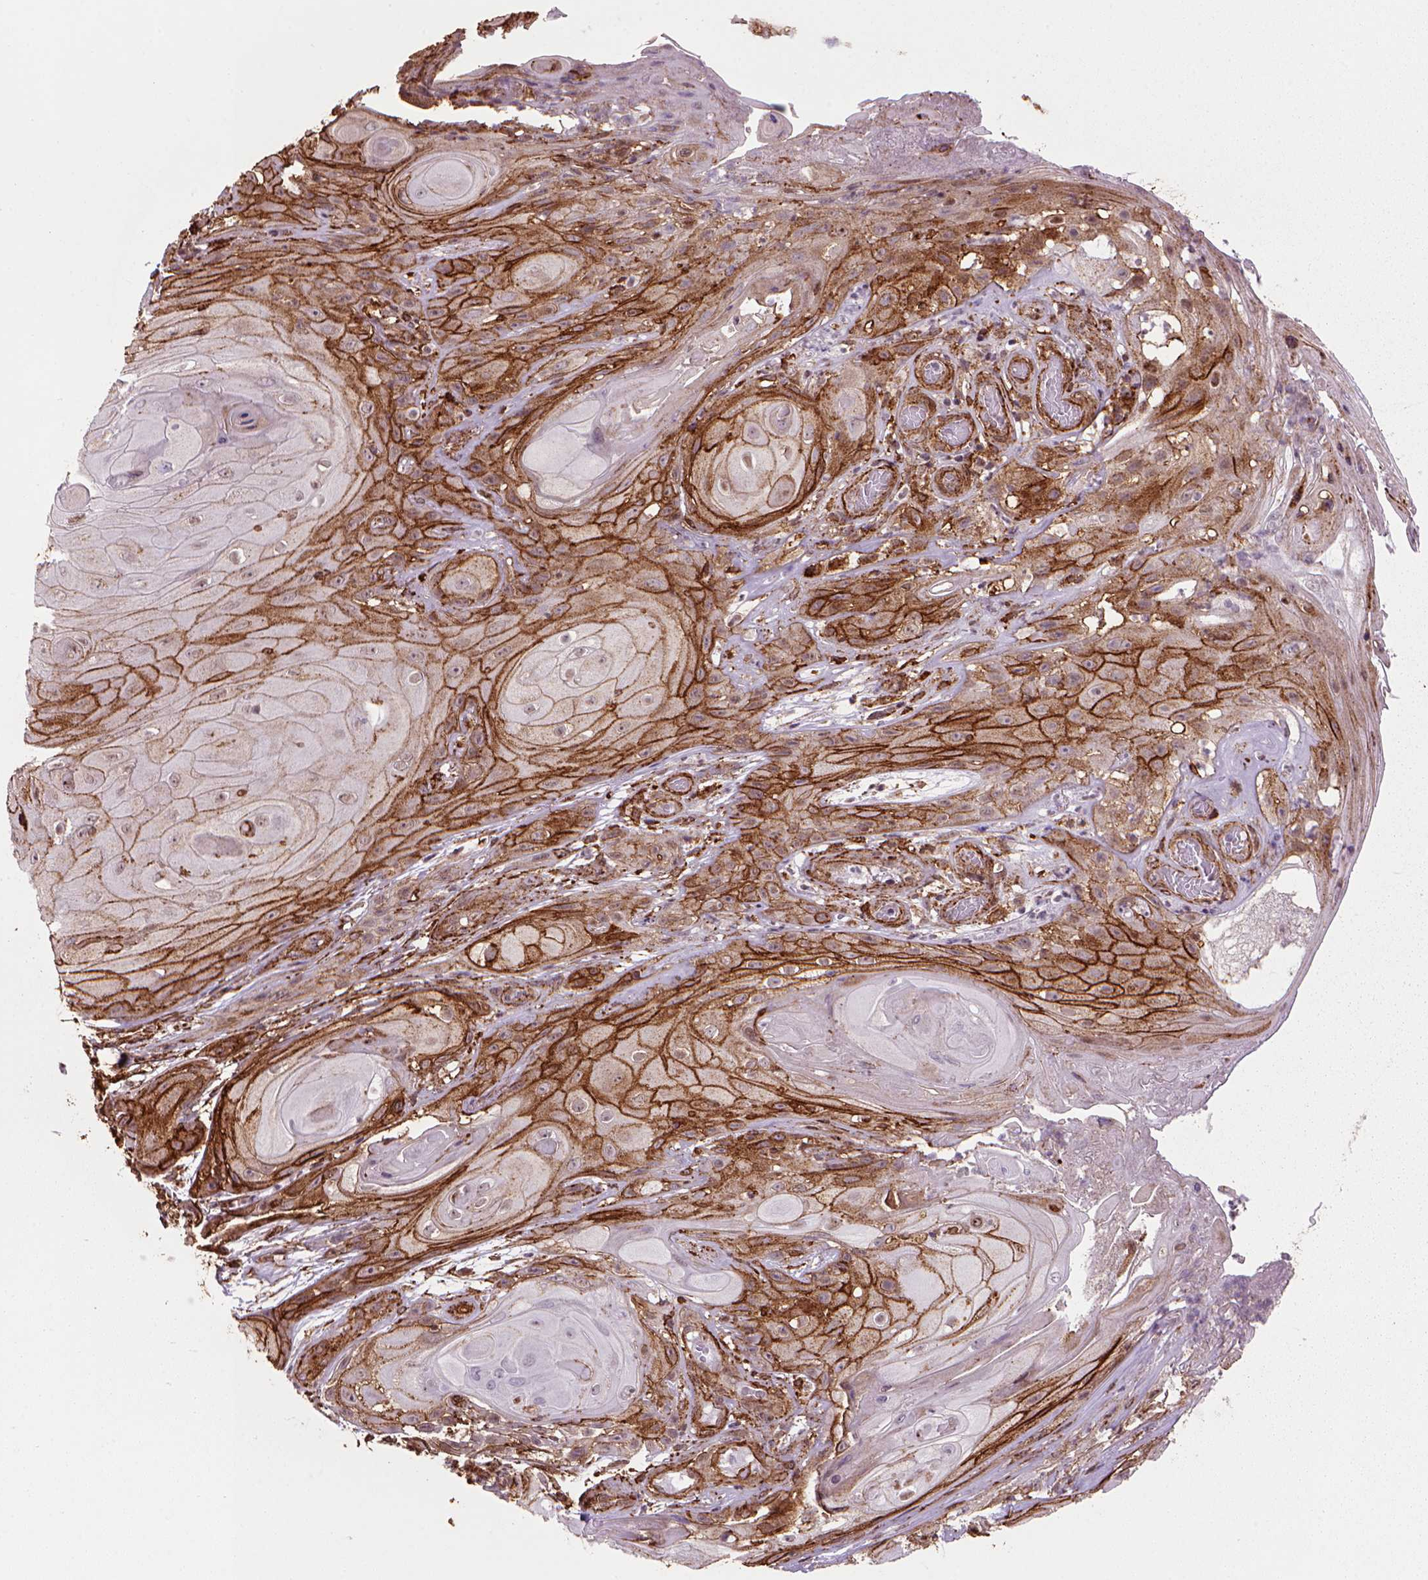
{"staining": {"intensity": "moderate", "quantity": "25%-75%", "location": "cytoplasmic/membranous"}, "tissue": "skin cancer", "cell_type": "Tumor cells", "image_type": "cancer", "snomed": [{"axis": "morphology", "description": "Squamous cell carcinoma, NOS"}, {"axis": "topography", "description": "Skin"}], "caption": "Immunohistochemistry (IHC) photomicrograph of human skin cancer (squamous cell carcinoma) stained for a protein (brown), which reveals medium levels of moderate cytoplasmic/membranous staining in about 25%-75% of tumor cells.", "gene": "MARCKS", "patient": {"sex": "male", "age": 62}}